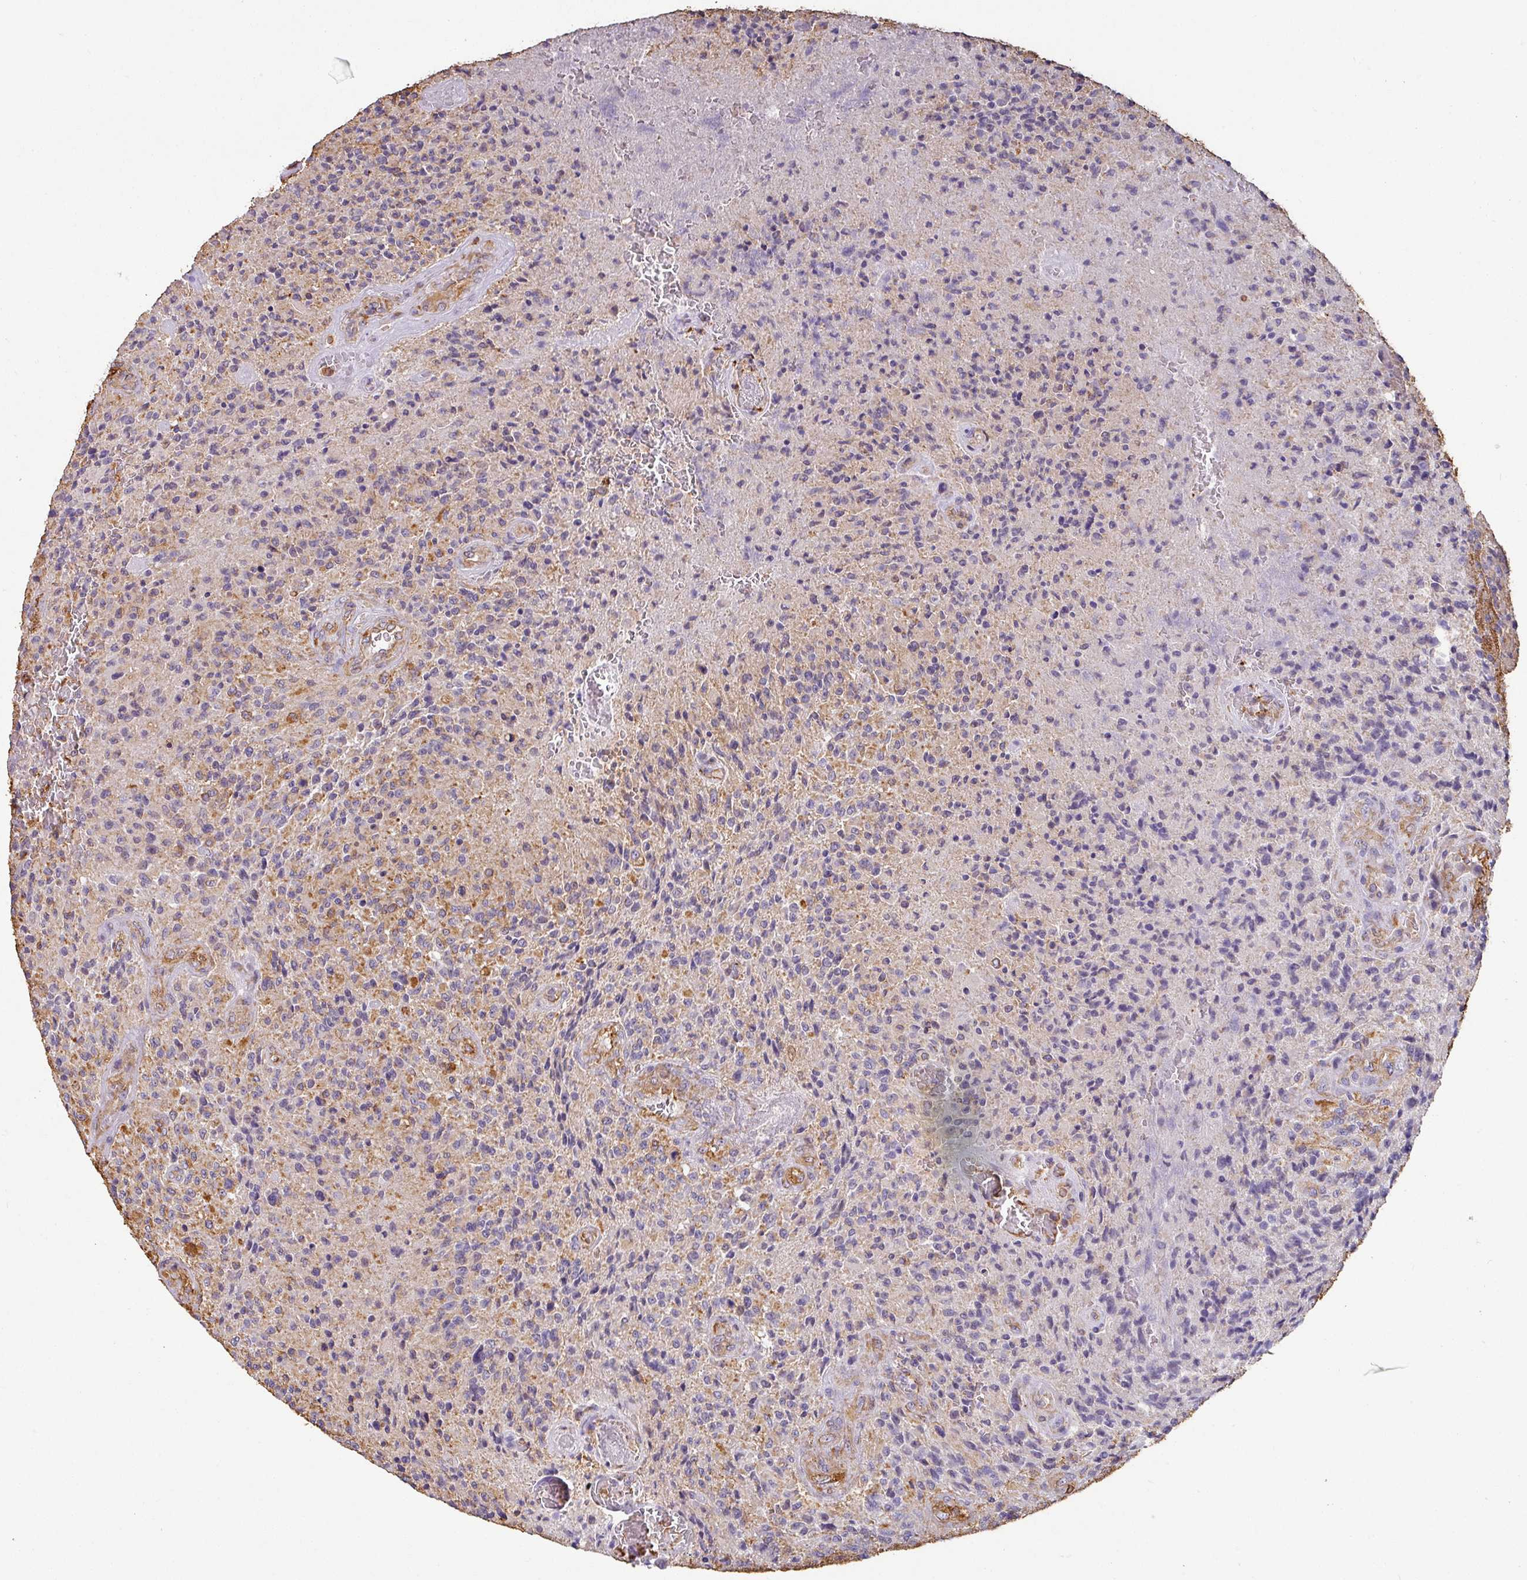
{"staining": {"intensity": "moderate", "quantity": "<25%", "location": "cytoplasmic/membranous"}, "tissue": "glioma", "cell_type": "Tumor cells", "image_type": "cancer", "snomed": [{"axis": "morphology", "description": "Normal tissue, NOS"}, {"axis": "morphology", "description": "Glioma, malignant, High grade"}, {"axis": "topography", "description": "Cerebral cortex"}], "caption": "Protein staining of glioma tissue displays moderate cytoplasmic/membranous positivity in approximately <25% of tumor cells. (Brightfield microscopy of DAB IHC at high magnification).", "gene": "ZNF280C", "patient": {"sex": "male", "age": 56}}